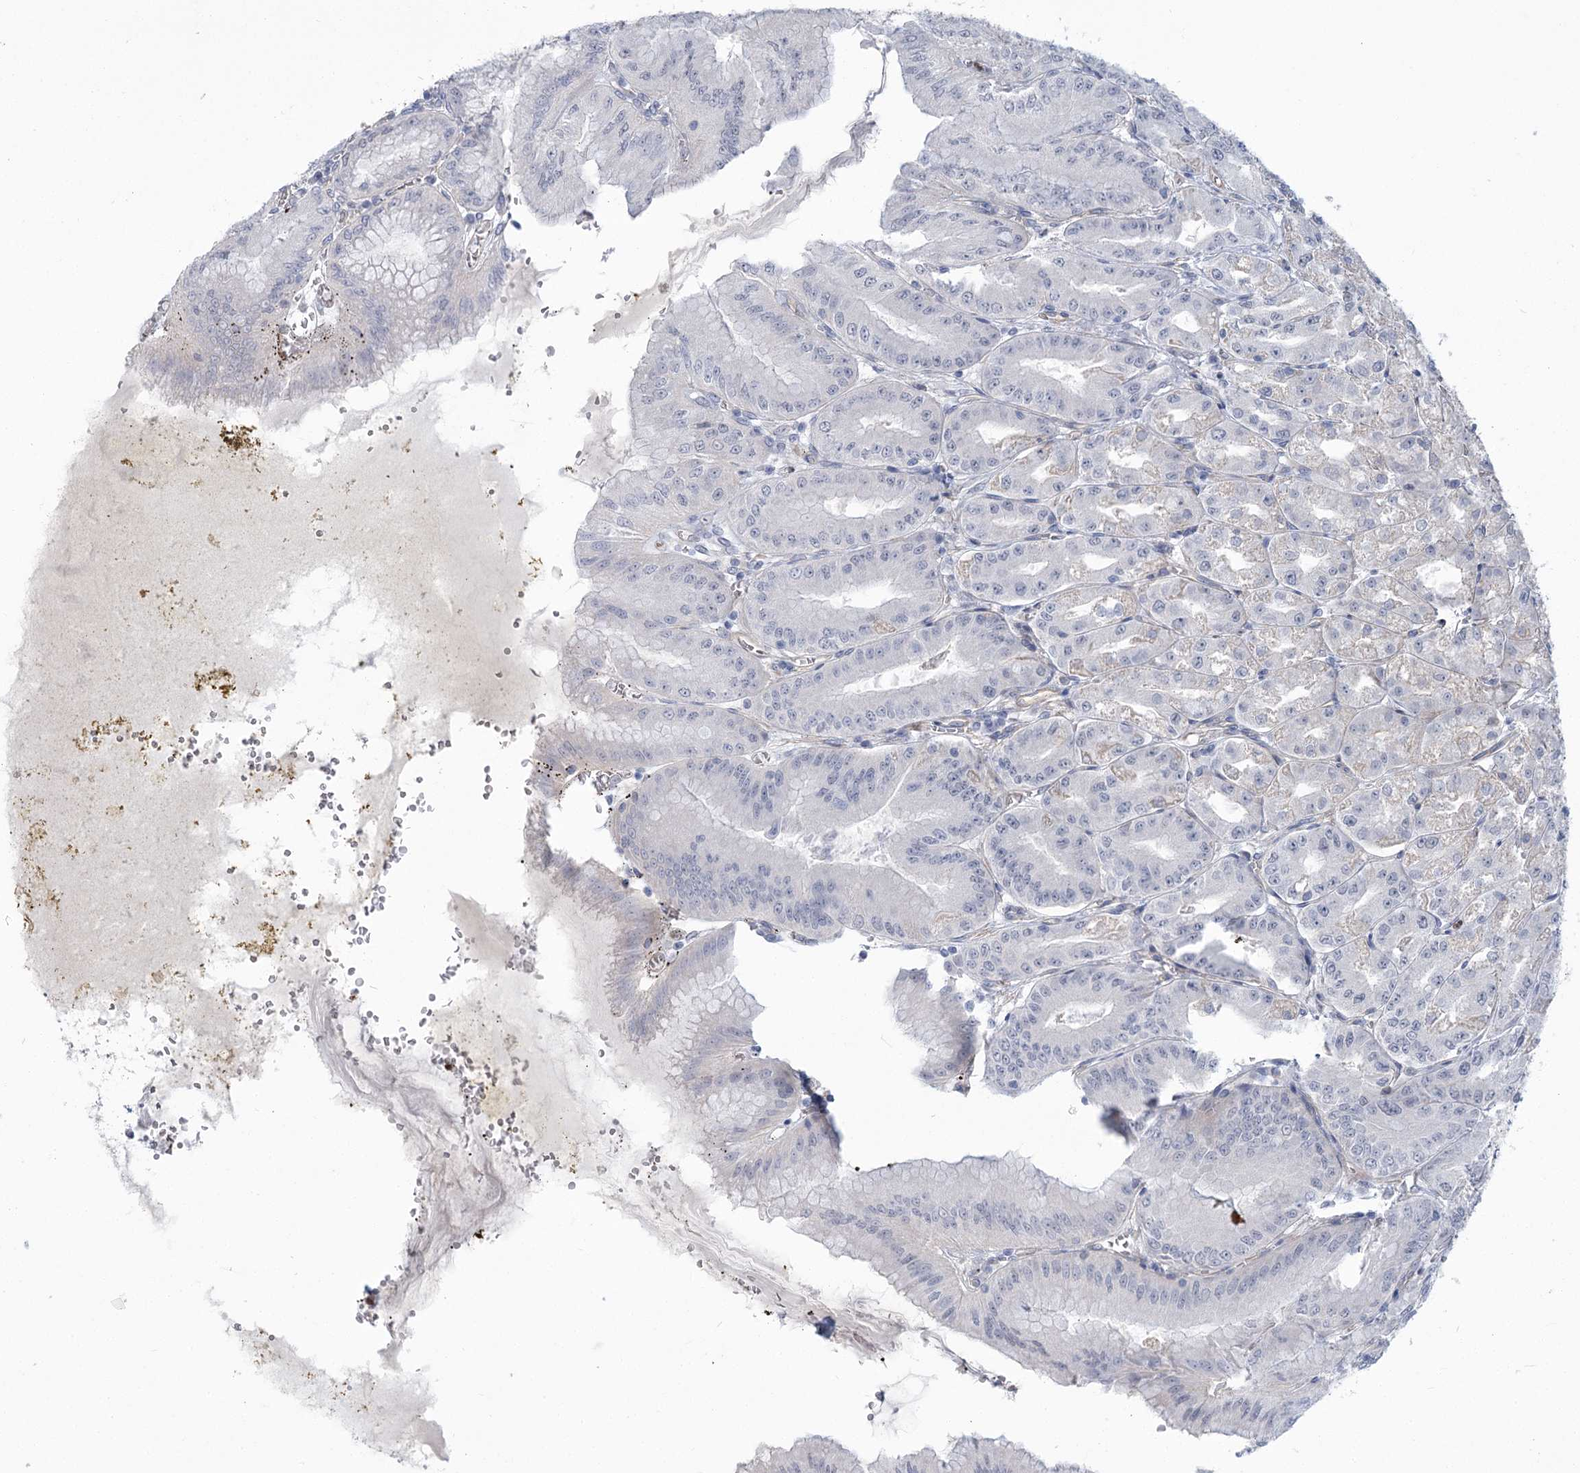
{"staining": {"intensity": "weak", "quantity": "25%-75%", "location": "cytoplasmic/membranous"}, "tissue": "stomach", "cell_type": "Glandular cells", "image_type": "normal", "snomed": [{"axis": "morphology", "description": "Normal tissue, NOS"}, {"axis": "topography", "description": "Stomach, upper"}, {"axis": "topography", "description": "Stomach, lower"}], "caption": "Brown immunohistochemical staining in unremarkable stomach shows weak cytoplasmic/membranous staining in approximately 25%-75% of glandular cells. Using DAB (brown) and hematoxylin (blue) stains, captured at high magnification using brightfield microscopy.", "gene": "THAP6", "patient": {"sex": "male", "age": 71}}